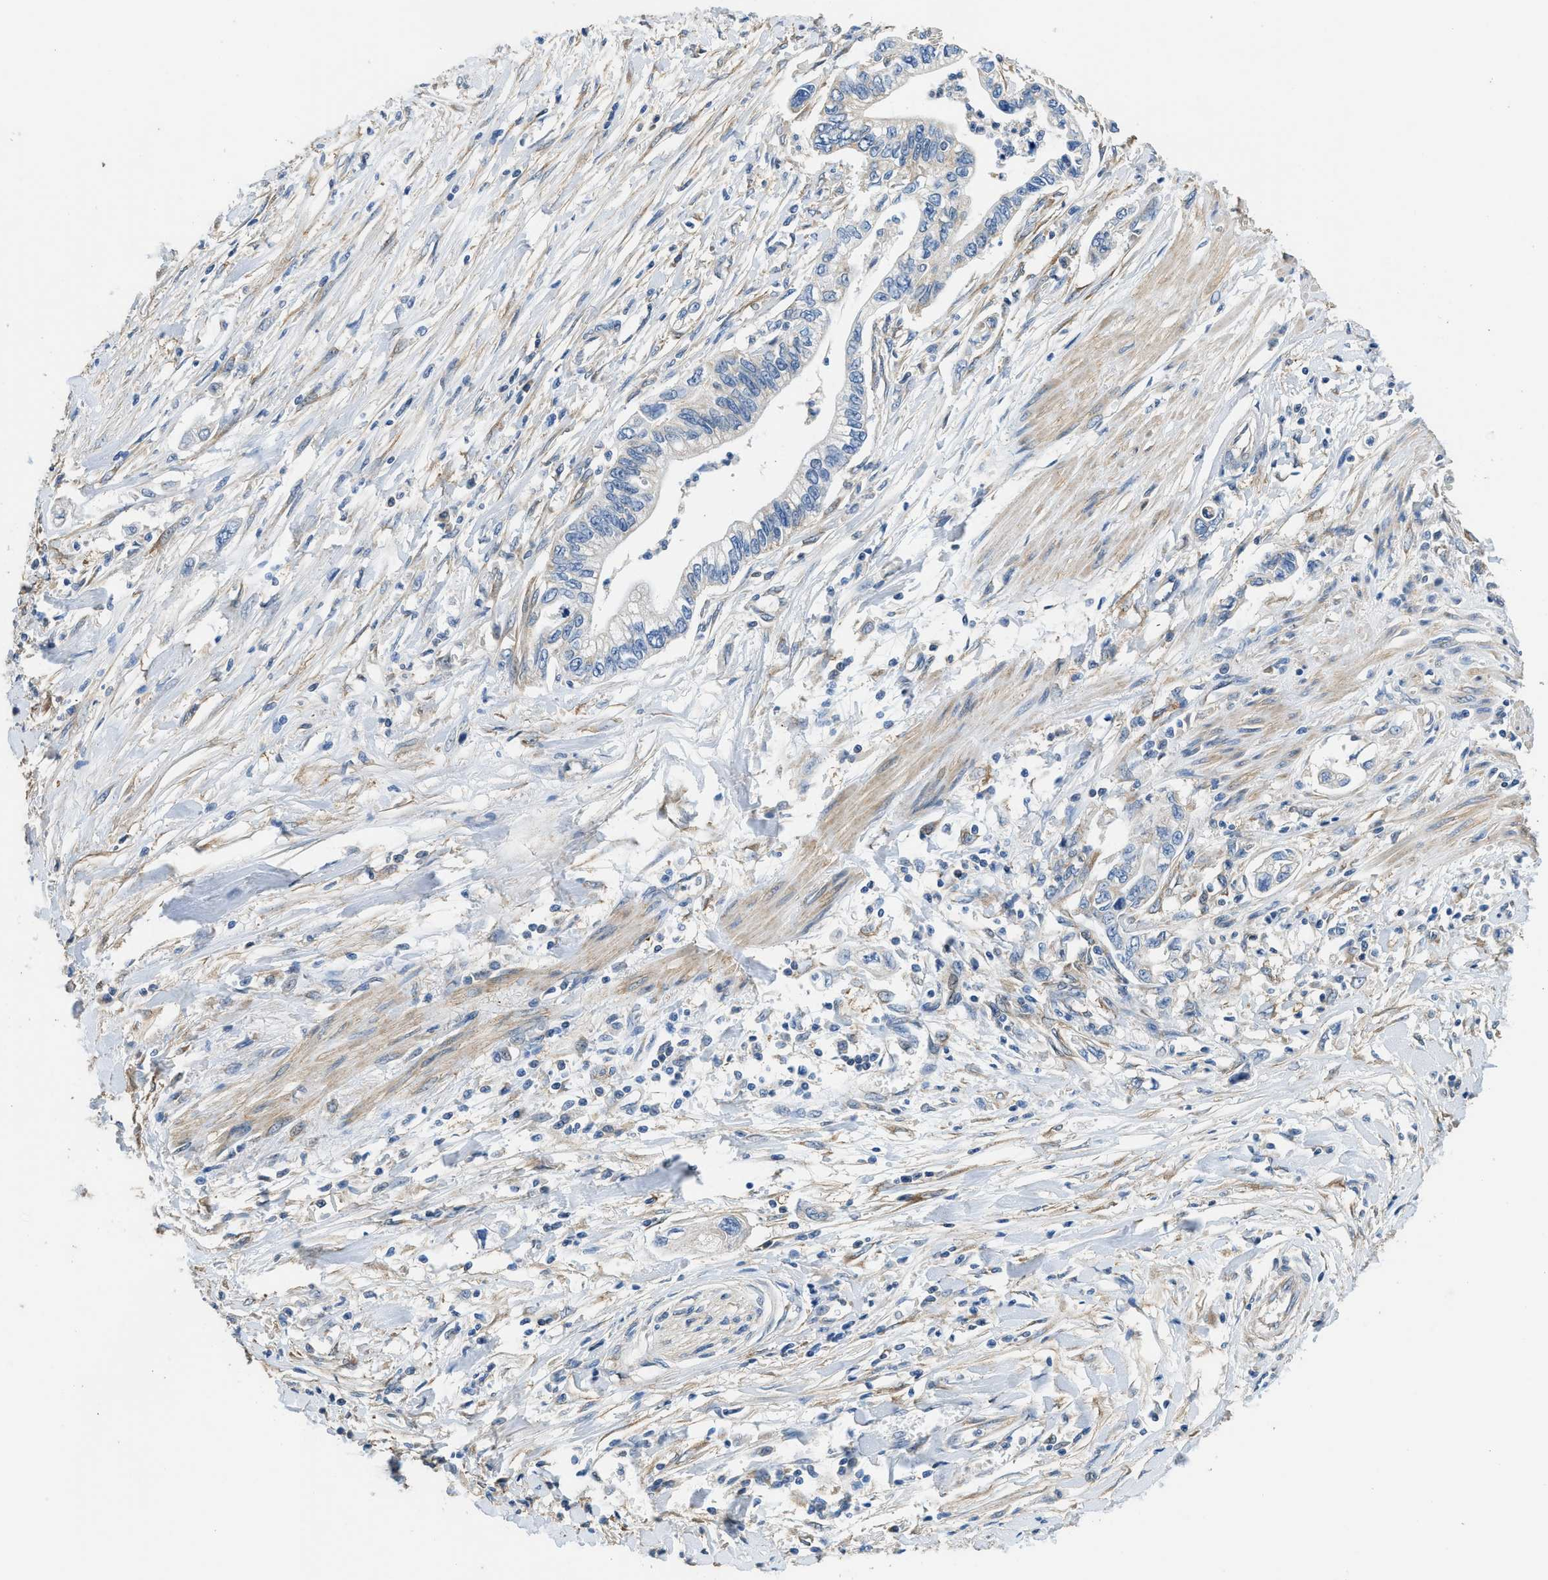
{"staining": {"intensity": "negative", "quantity": "none", "location": "none"}, "tissue": "pancreatic cancer", "cell_type": "Tumor cells", "image_type": "cancer", "snomed": [{"axis": "morphology", "description": "Adenocarcinoma, NOS"}, {"axis": "topography", "description": "Pancreas"}], "caption": "Tumor cells show no significant protein staining in adenocarcinoma (pancreatic).", "gene": "SSH2", "patient": {"sex": "male", "age": 56}}